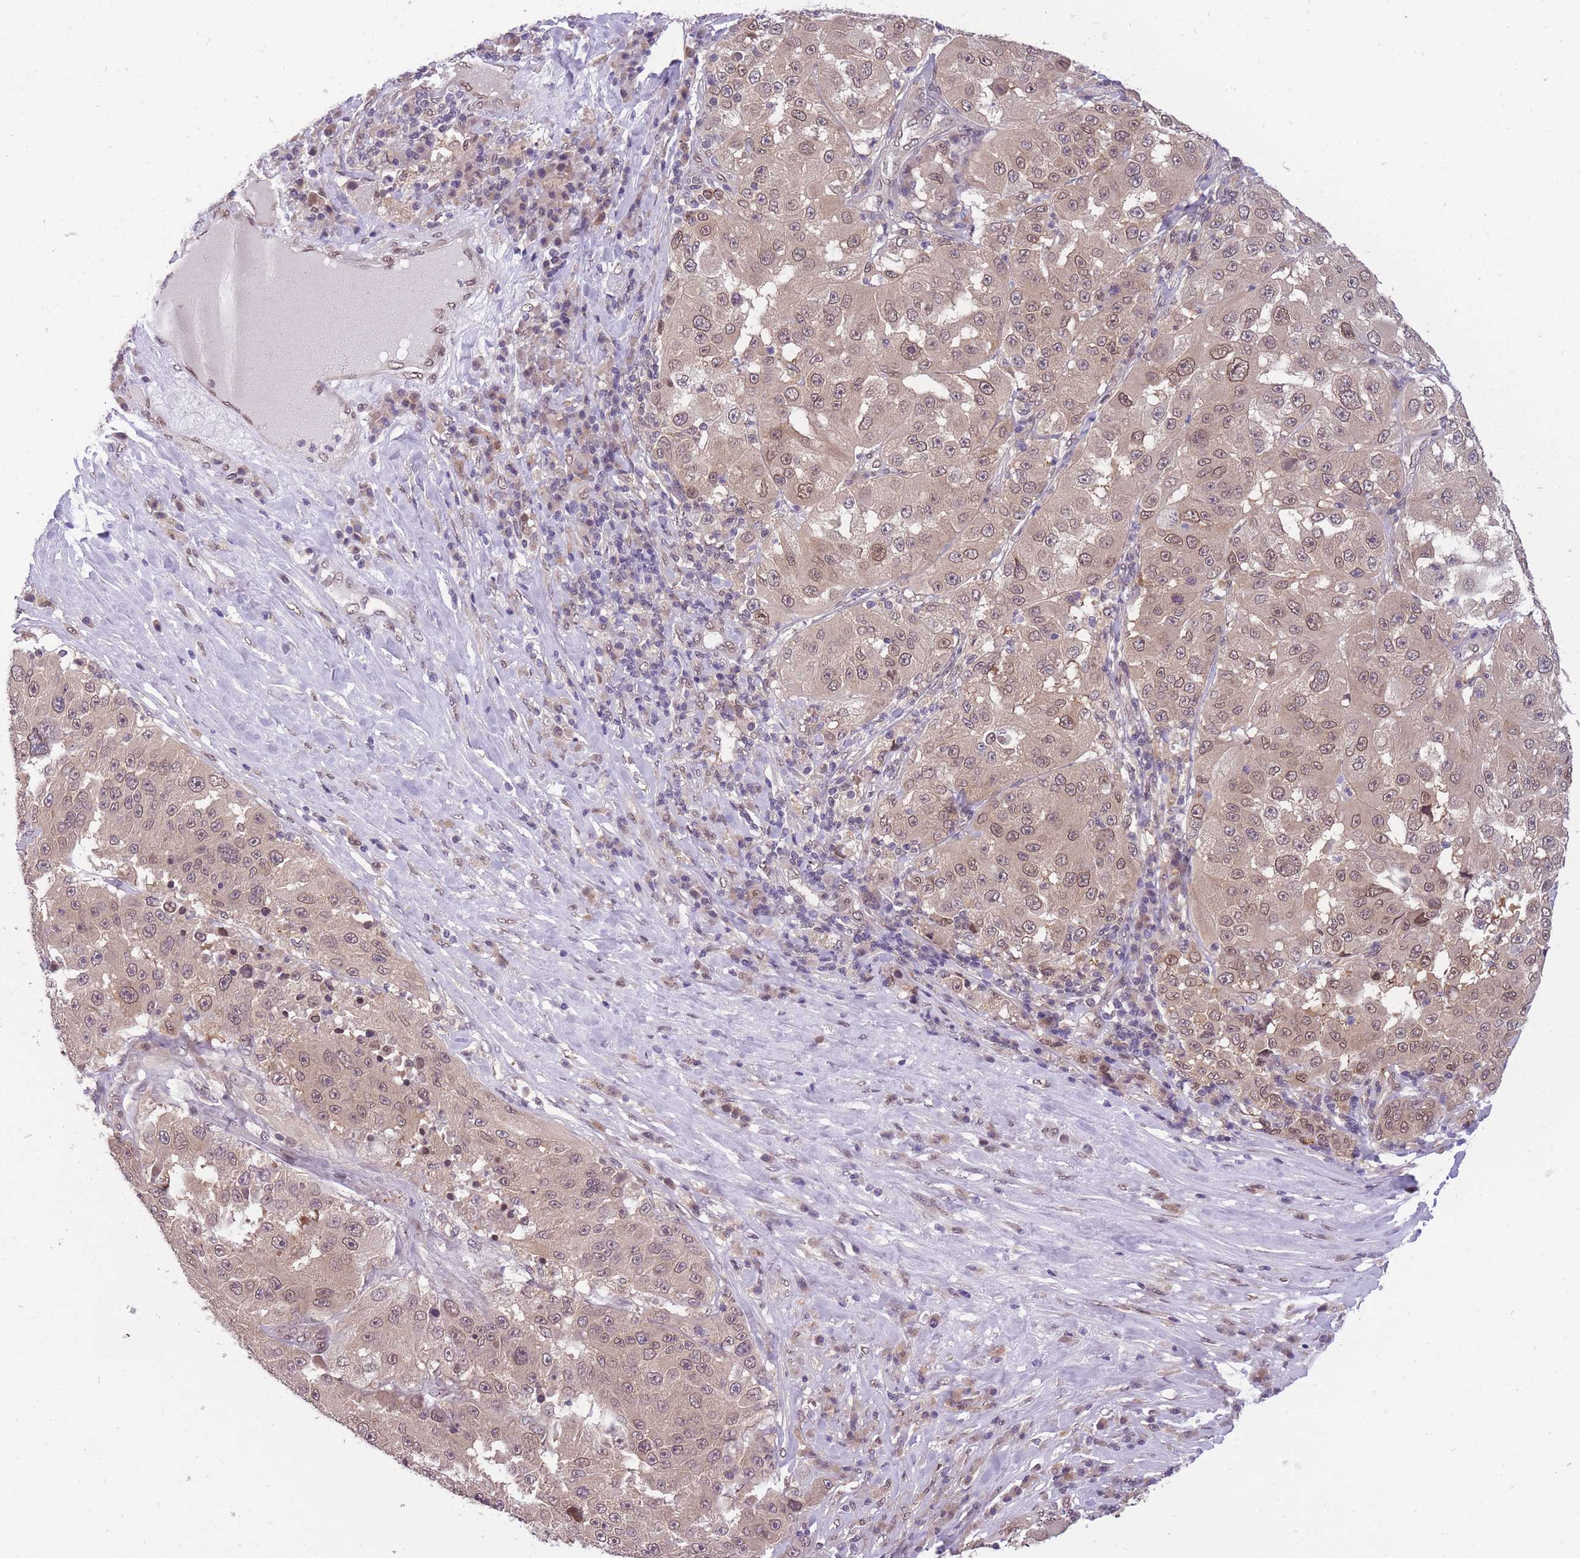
{"staining": {"intensity": "weak", "quantity": "25%-75%", "location": "nuclear"}, "tissue": "melanoma", "cell_type": "Tumor cells", "image_type": "cancer", "snomed": [{"axis": "morphology", "description": "Malignant melanoma, Metastatic site"}, {"axis": "topography", "description": "Lymph node"}], "caption": "Brown immunohistochemical staining in malignant melanoma (metastatic site) reveals weak nuclear staining in approximately 25%-75% of tumor cells. Nuclei are stained in blue.", "gene": "CDIP1", "patient": {"sex": "male", "age": 62}}